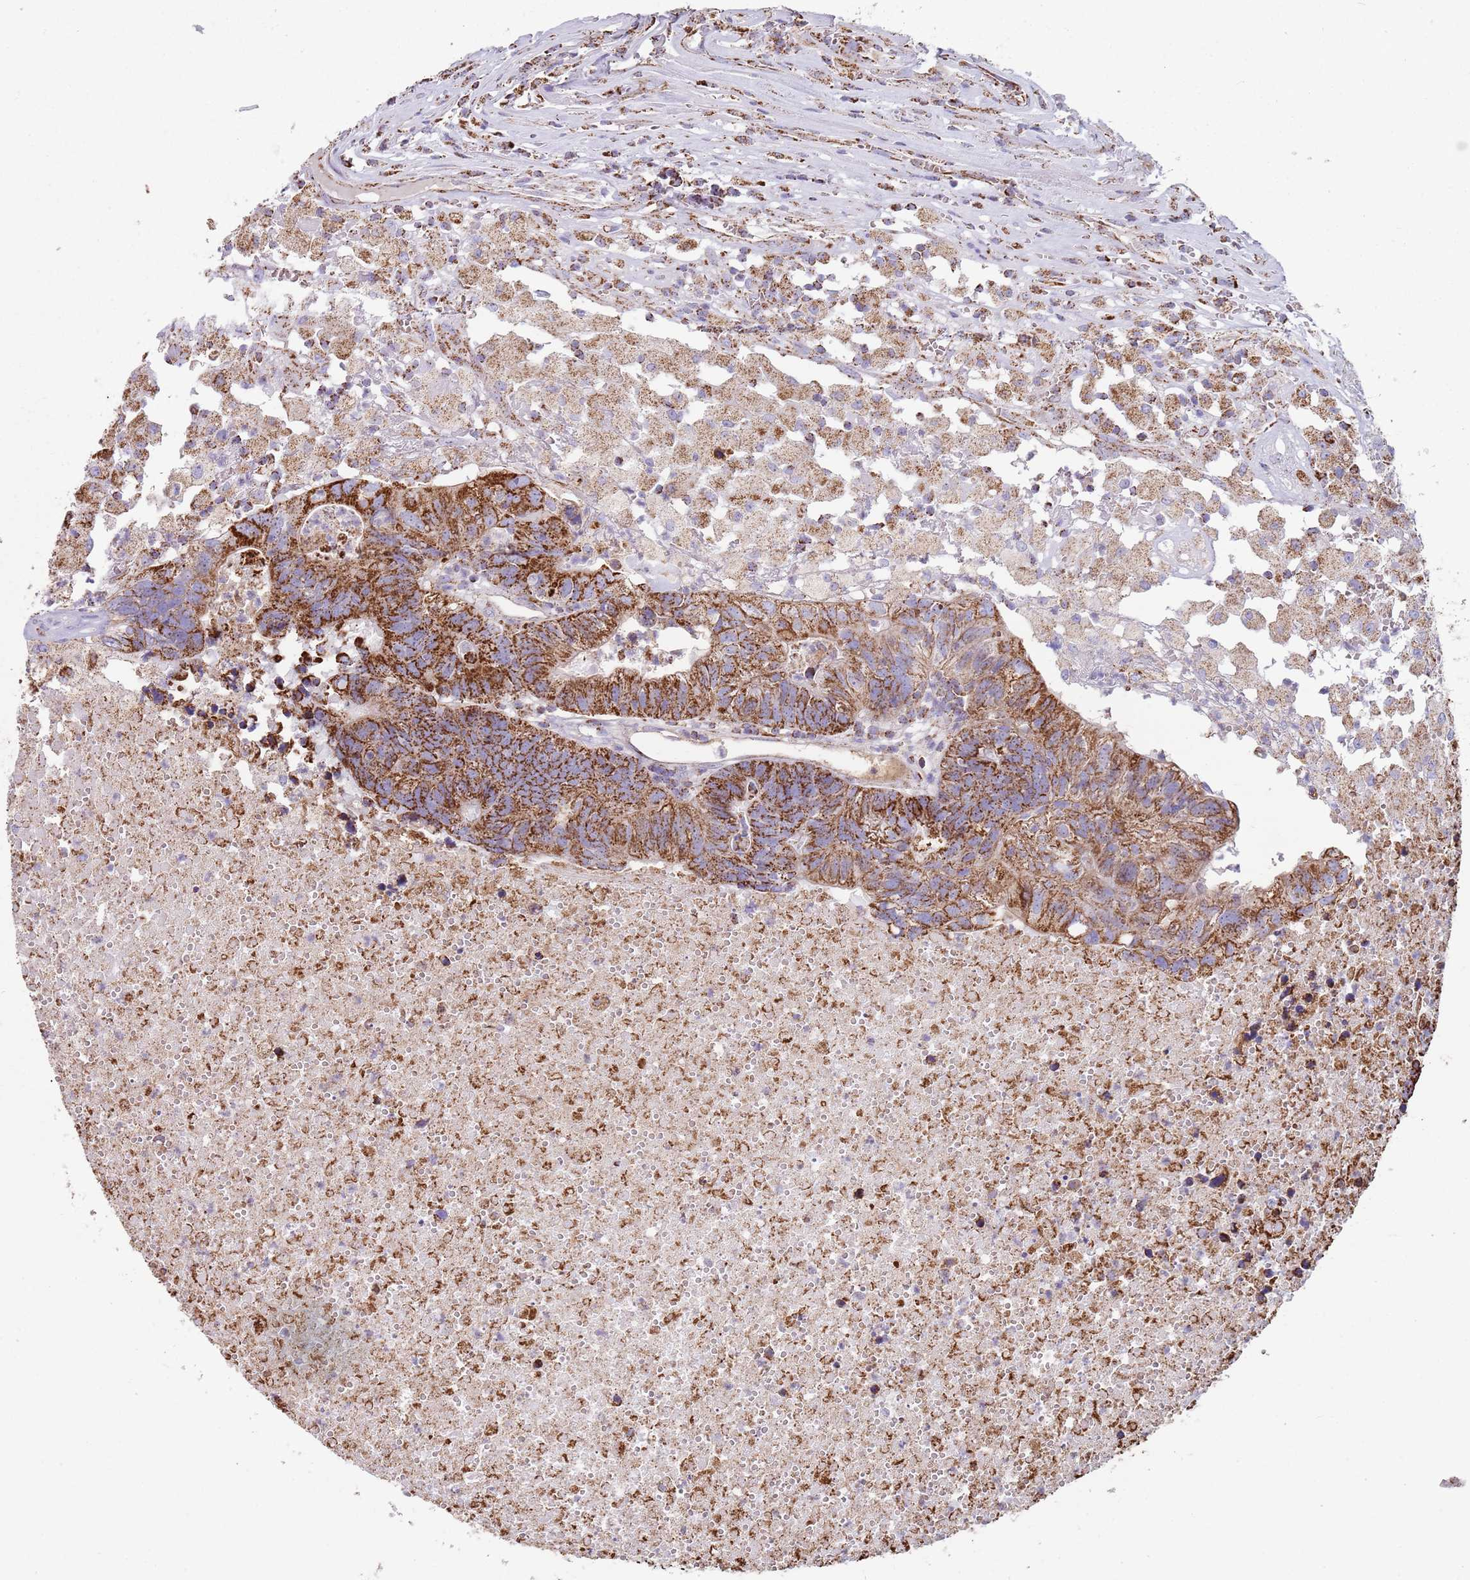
{"staining": {"intensity": "strong", "quantity": ">75%", "location": "cytoplasmic/membranous"}, "tissue": "colorectal cancer", "cell_type": "Tumor cells", "image_type": "cancer", "snomed": [{"axis": "morphology", "description": "Adenocarcinoma, NOS"}, {"axis": "topography", "description": "Colon"}], "caption": "Immunohistochemistry (IHC) of colorectal adenocarcinoma shows high levels of strong cytoplasmic/membranous staining in about >75% of tumor cells. (DAB (3,3'-diaminobenzidine) IHC, brown staining for protein, blue staining for nuclei).", "gene": "TTLL1", "patient": {"sex": "female", "age": 48}}